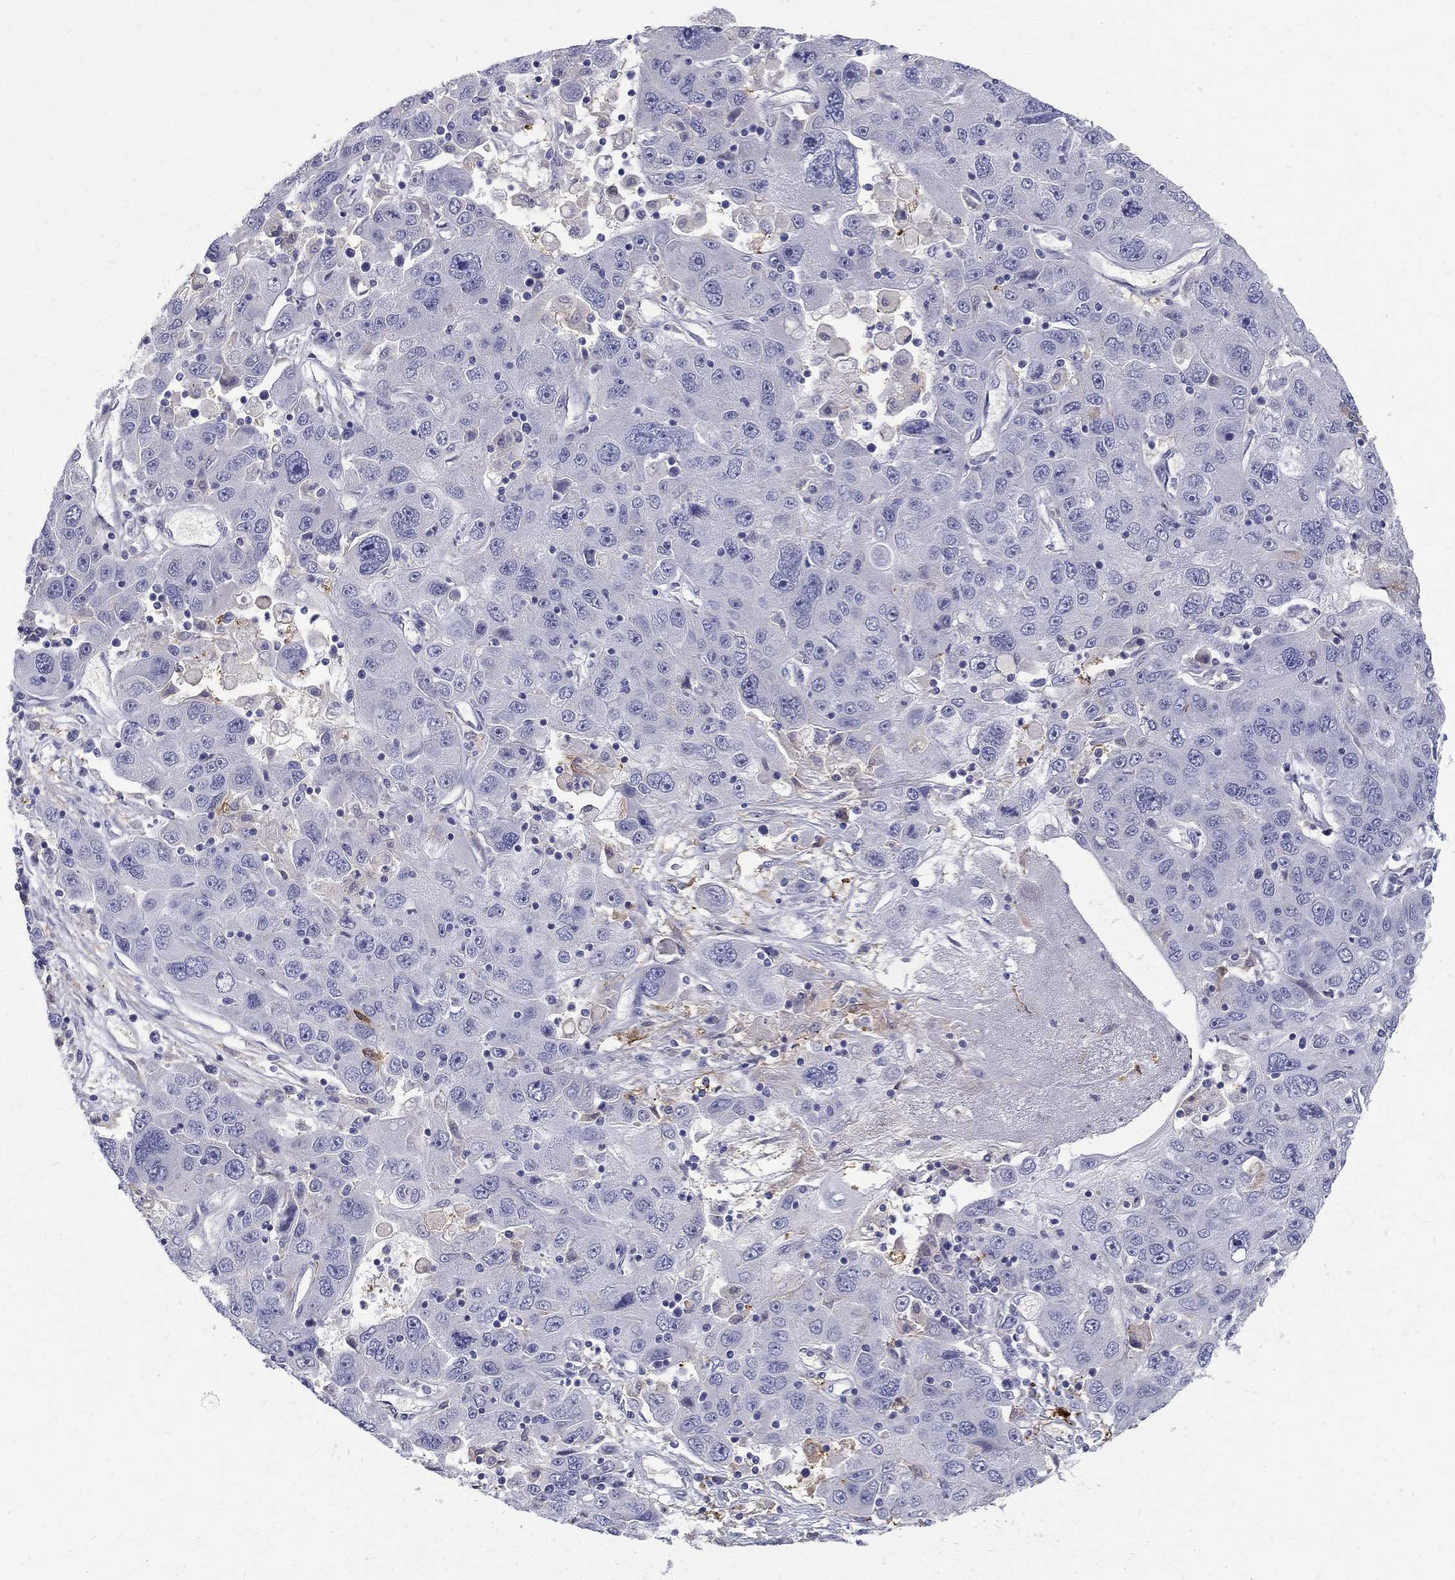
{"staining": {"intensity": "negative", "quantity": "none", "location": "none"}, "tissue": "stomach cancer", "cell_type": "Tumor cells", "image_type": "cancer", "snomed": [{"axis": "morphology", "description": "Adenocarcinoma, NOS"}, {"axis": "topography", "description": "Stomach"}], "caption": "Protein analysis of stomach cancer (adenocarcinoma) exhibits no significant positivity in tumor cells.", "gene": "AGER", "patient": {"sex": "male", "age": 56}}